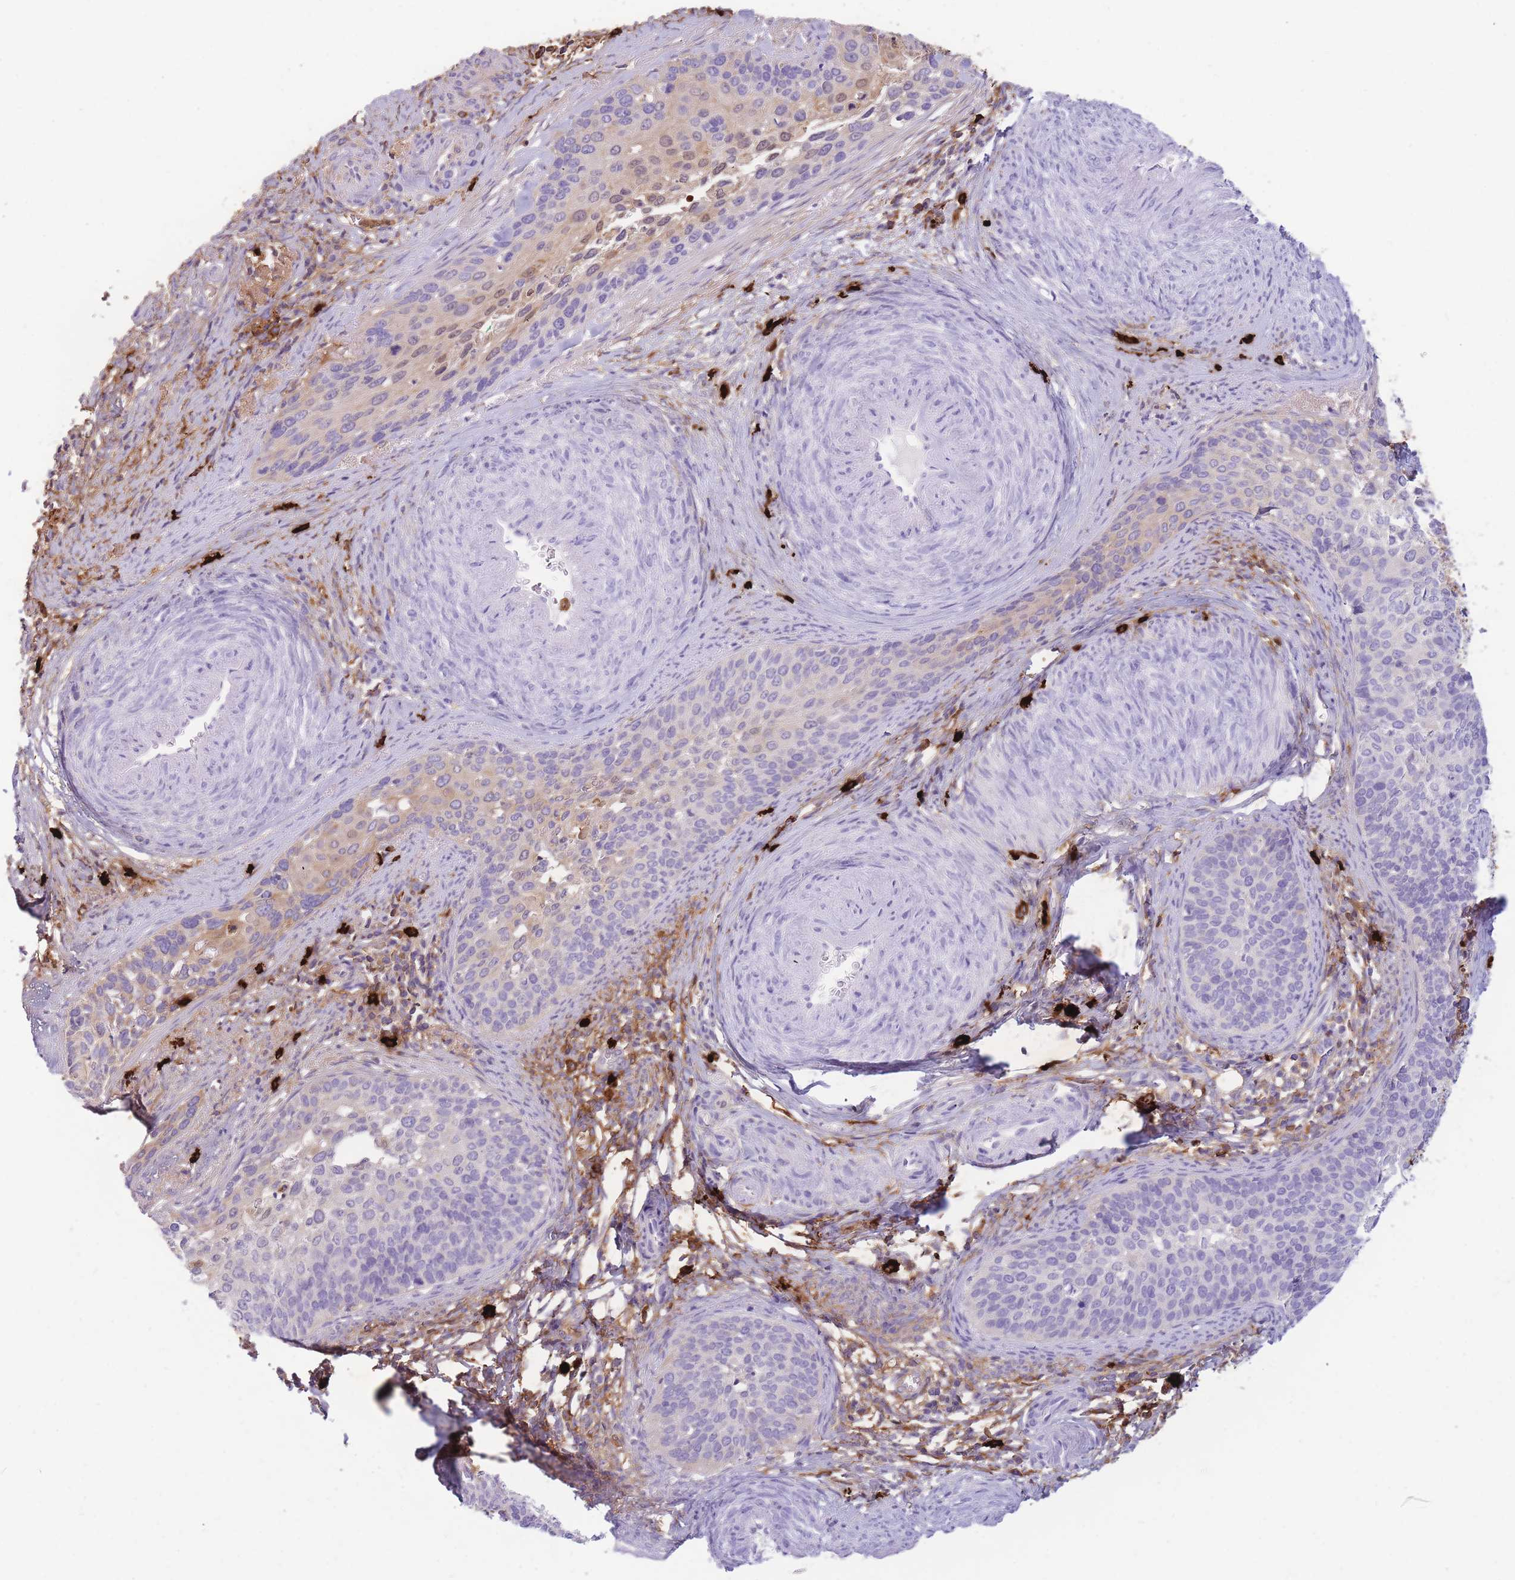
{"staining": {"intensity": "weak", "quantity": "<25%", "location": "cytoplasmic/membranous,nuclear"}, "tissue": "cervical cancer", "cell_type": "Tumor cells", "image_type": "cancer", "snomed": [{"axis": "morphology", "description": "Squamous cell carcinoma, NOS"}, {"axis": "topography", "description": "Cervix"}], "caption": "IHC photomicrograph of human cervical squamous cell carcinoma stained for a protein (brown), which displays no positivity in tumor cells.", "gene": "TPSAB1", "patient": {"sex": "female", "age": 44}}